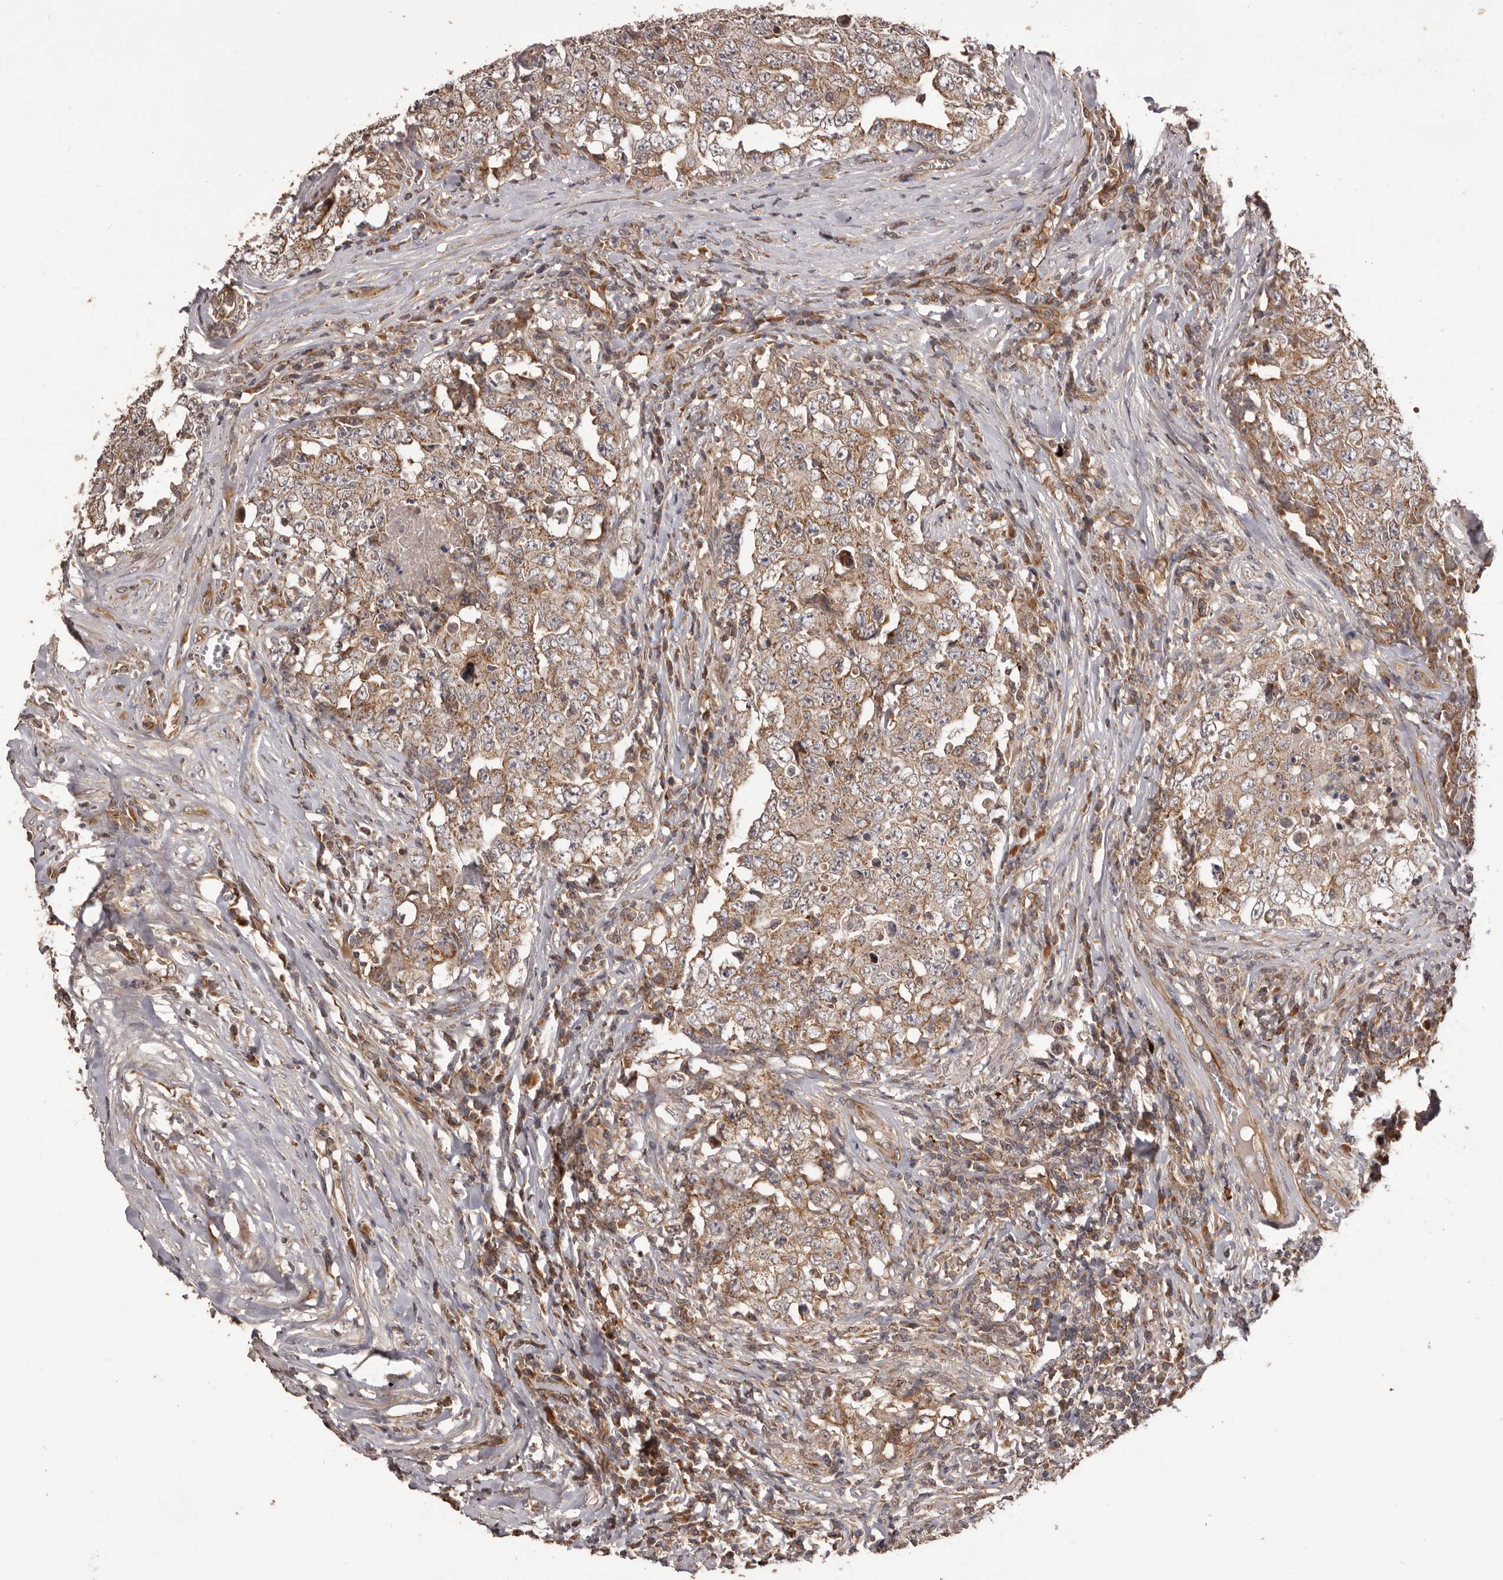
{"staining": {"intensity": "moderate", "quantity": ">75%", "location": "cytoplasmic/membranous"}, "tissue": "testis cancer", "cell_type": "Tumor cells", "image_type": "cancer", "snomed": [{"axis": "morphology", "description": "Carcinoma, Embryonal, NOS"}, {"axis": "topography", "description": "Testis"}], "caption": "Testis cancer stained with a brown dye exhibits moderate cytoplasmic/membranous positive positivity in approximately >75% of tumor cells.", "gene": "QRSL1", "patient": {"sex": "male", "age": 26}}